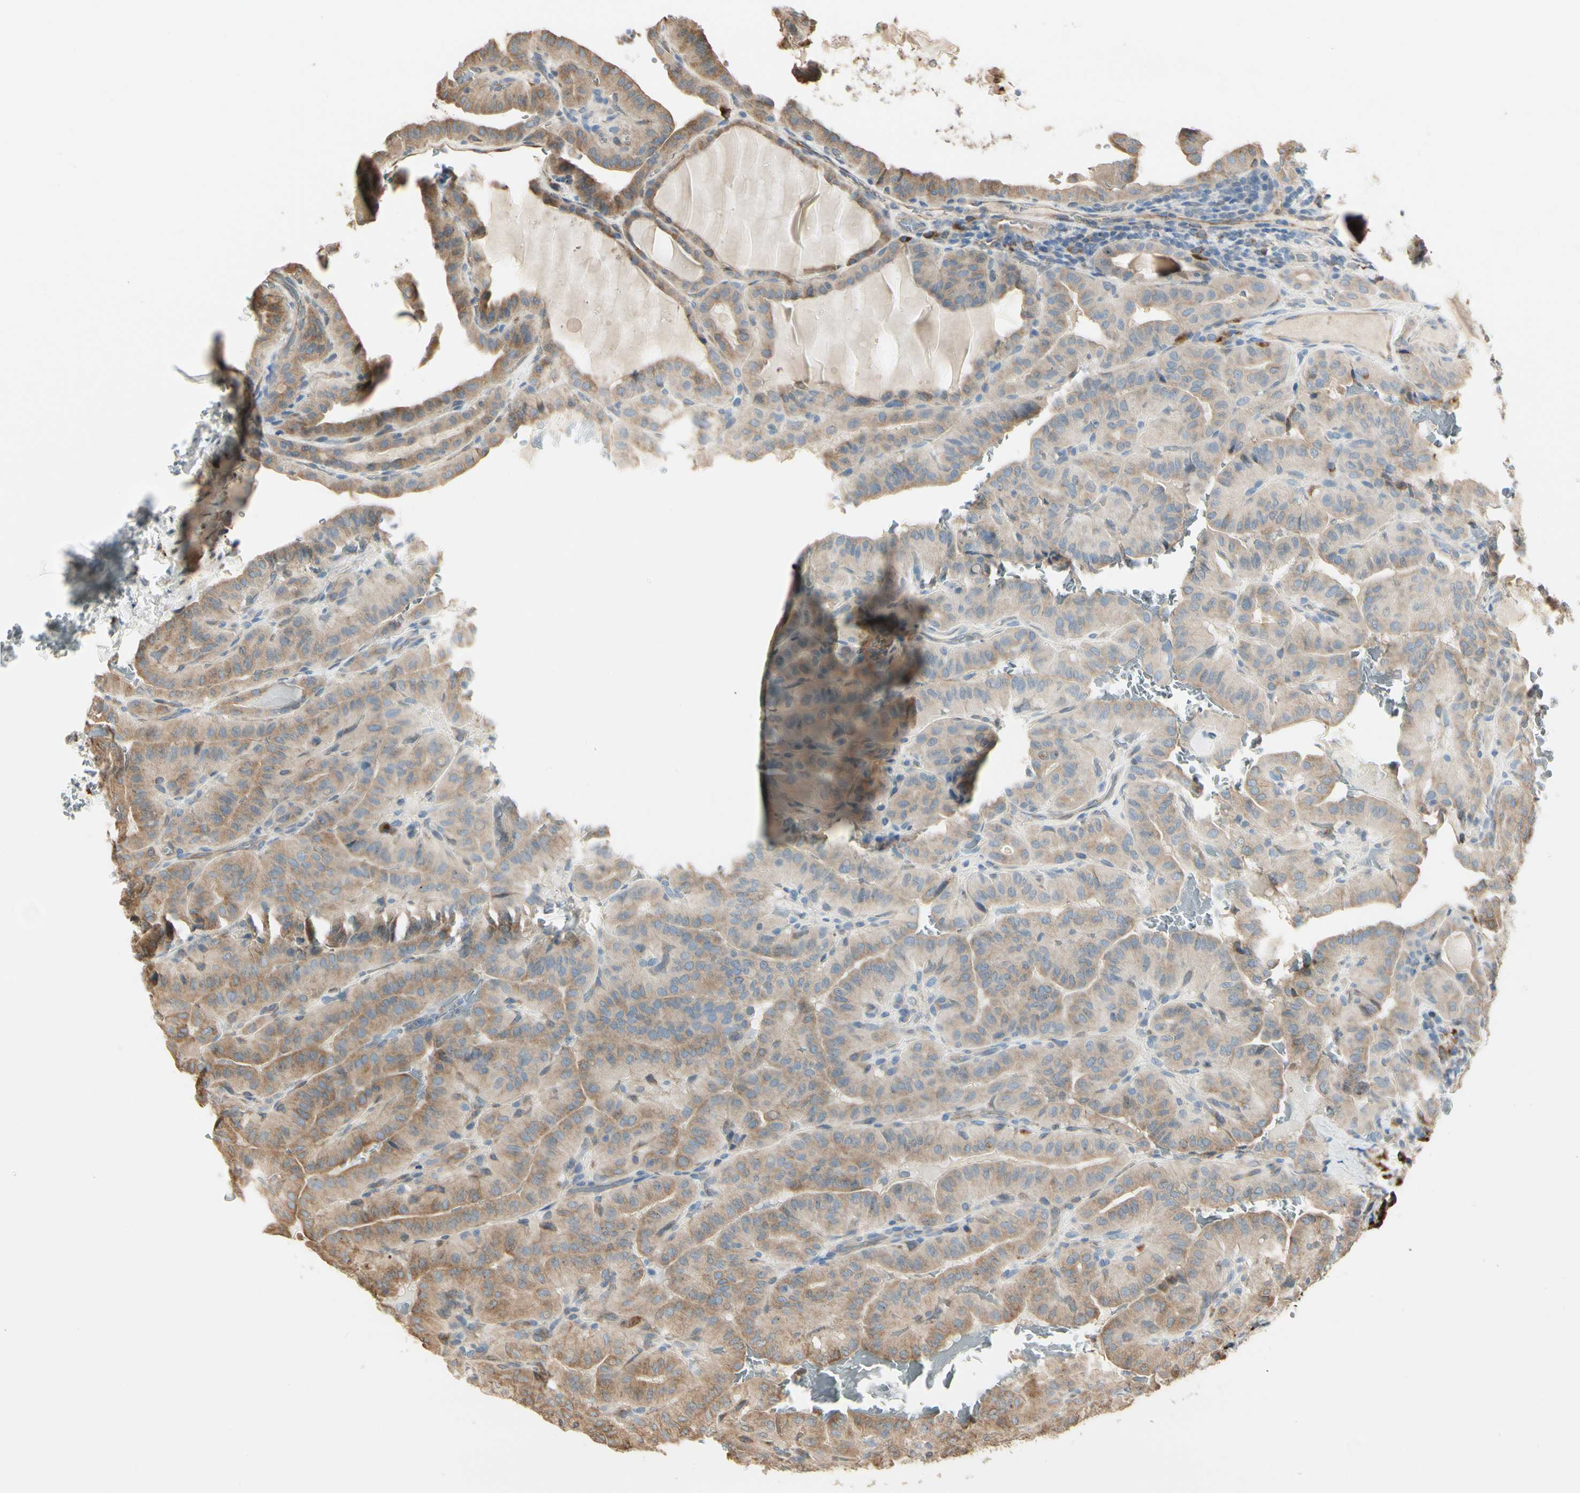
{"staining": {"intensity": "moderate", "quantity": ">75%", "location": "cytoplasmic/membranous"}, "tissue": "thyroid cancer", "cell_type": "Tumor cells", "image_type": "cancer", "snomed": [{"axis": "morphology", "description": "Papillary adenocarcinoma, NOS"}, {"axis": "topography", "description": "Thyroid gland"}], "caption": "Moderate cytoplasmic/membranous protein positivity is appreciated in about >75% of tumor cells in thyroid cancer.", "gene": "NUCB2", "patient": {"sex": "male", "age": 77}}